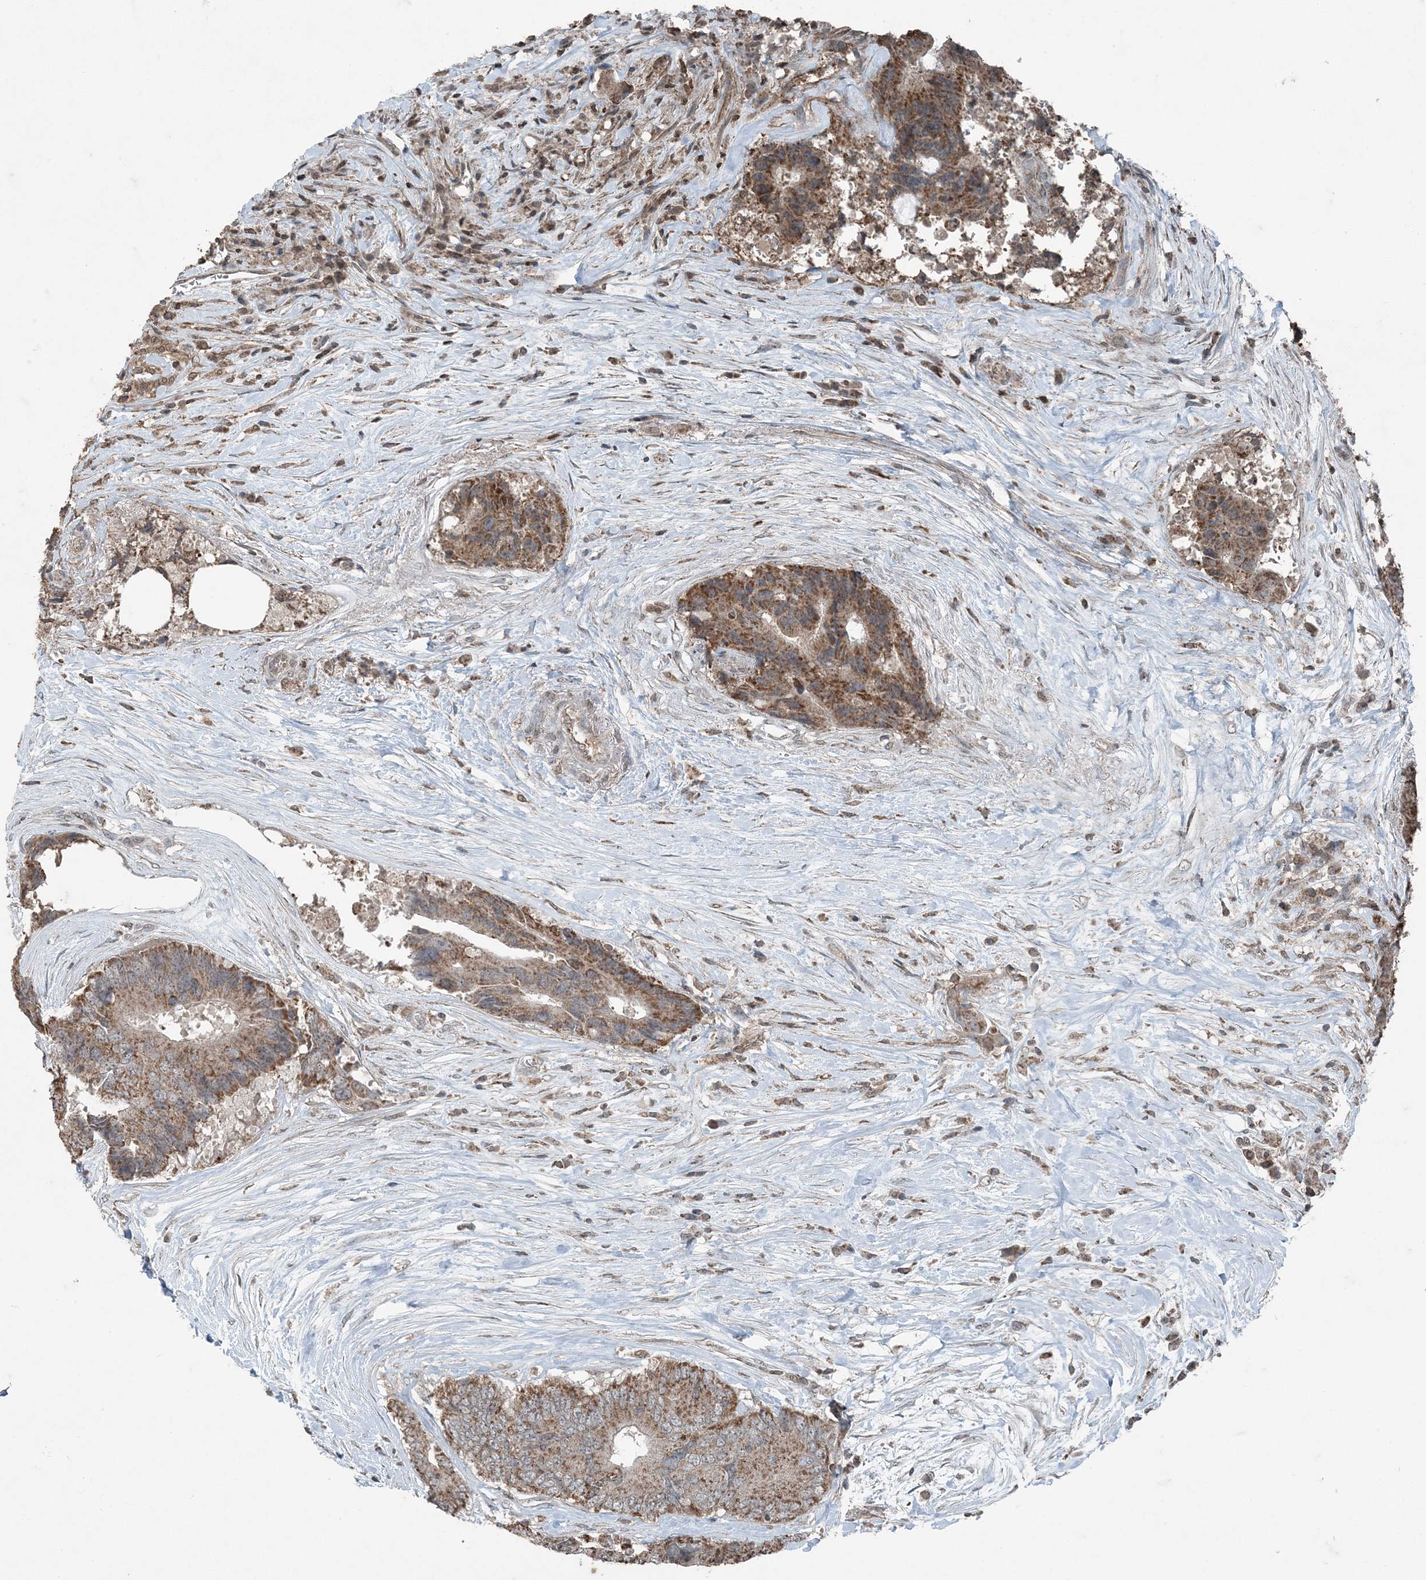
{"staining": {"intensity": "moderate", "quantity": ">75%", "location": "cytoplasmic/membranous"}, "tissue": "colorectal cancer", "cell_type": "Tumor cells", "image_type": "cancer", "snomed": [{"axis": "morphology", "description": "Adenocarcinoma, NOS"}, {"axis": "topography", "description": "Colon"}], "caption": "This micrograph shows immunohistochemistry staining of human adenocarcinoma (colorectal), with medium moderate cytoplasmic/membranous positivity in approximately >75% of tumor cells.", "gene": "GNL1", "patient": {"sex": "male", "age": 71}}